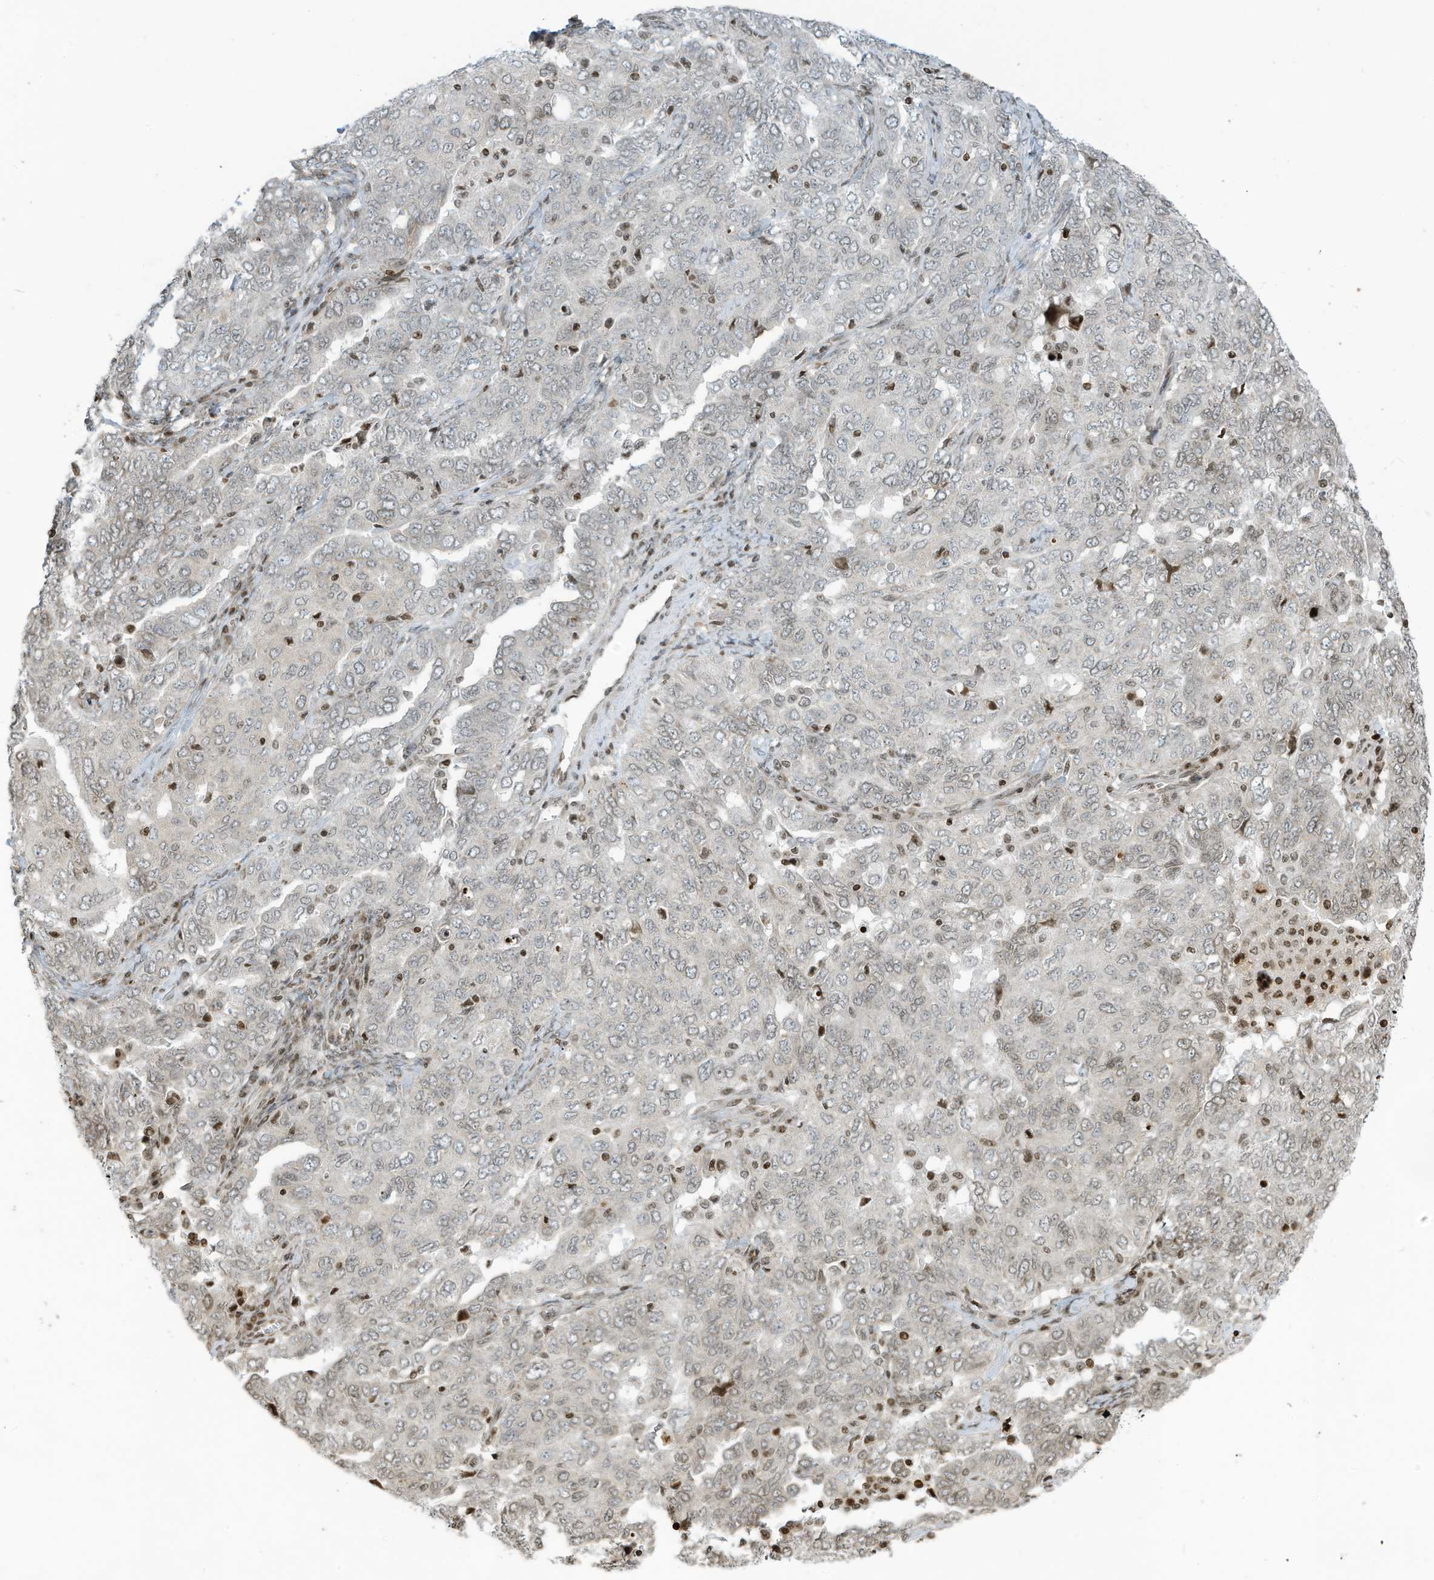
{"staining": {"intensity": "weak", "quantity": "<25%", "location": "nuclear"}, "tissue": "ovarian cancer", "cell_type": "Tumor cells", "image_type": "cancer", "snomed": [{"axis": "morphology", "description": "Carcinoma, endometroid"}, {"axis": "topography", "description": "Ovary"}], "caption": "A photomicrograph of endometroid carcinoma (ovarian) stained for a protein demonstrates no brown staining in tumor cells. (DAB (3,3'-diaminobenzidine) immunohistochemistry with hematoxylin counter stain).", "gene": "ADI1", "patient": {"sex": "female", "age": 62}}